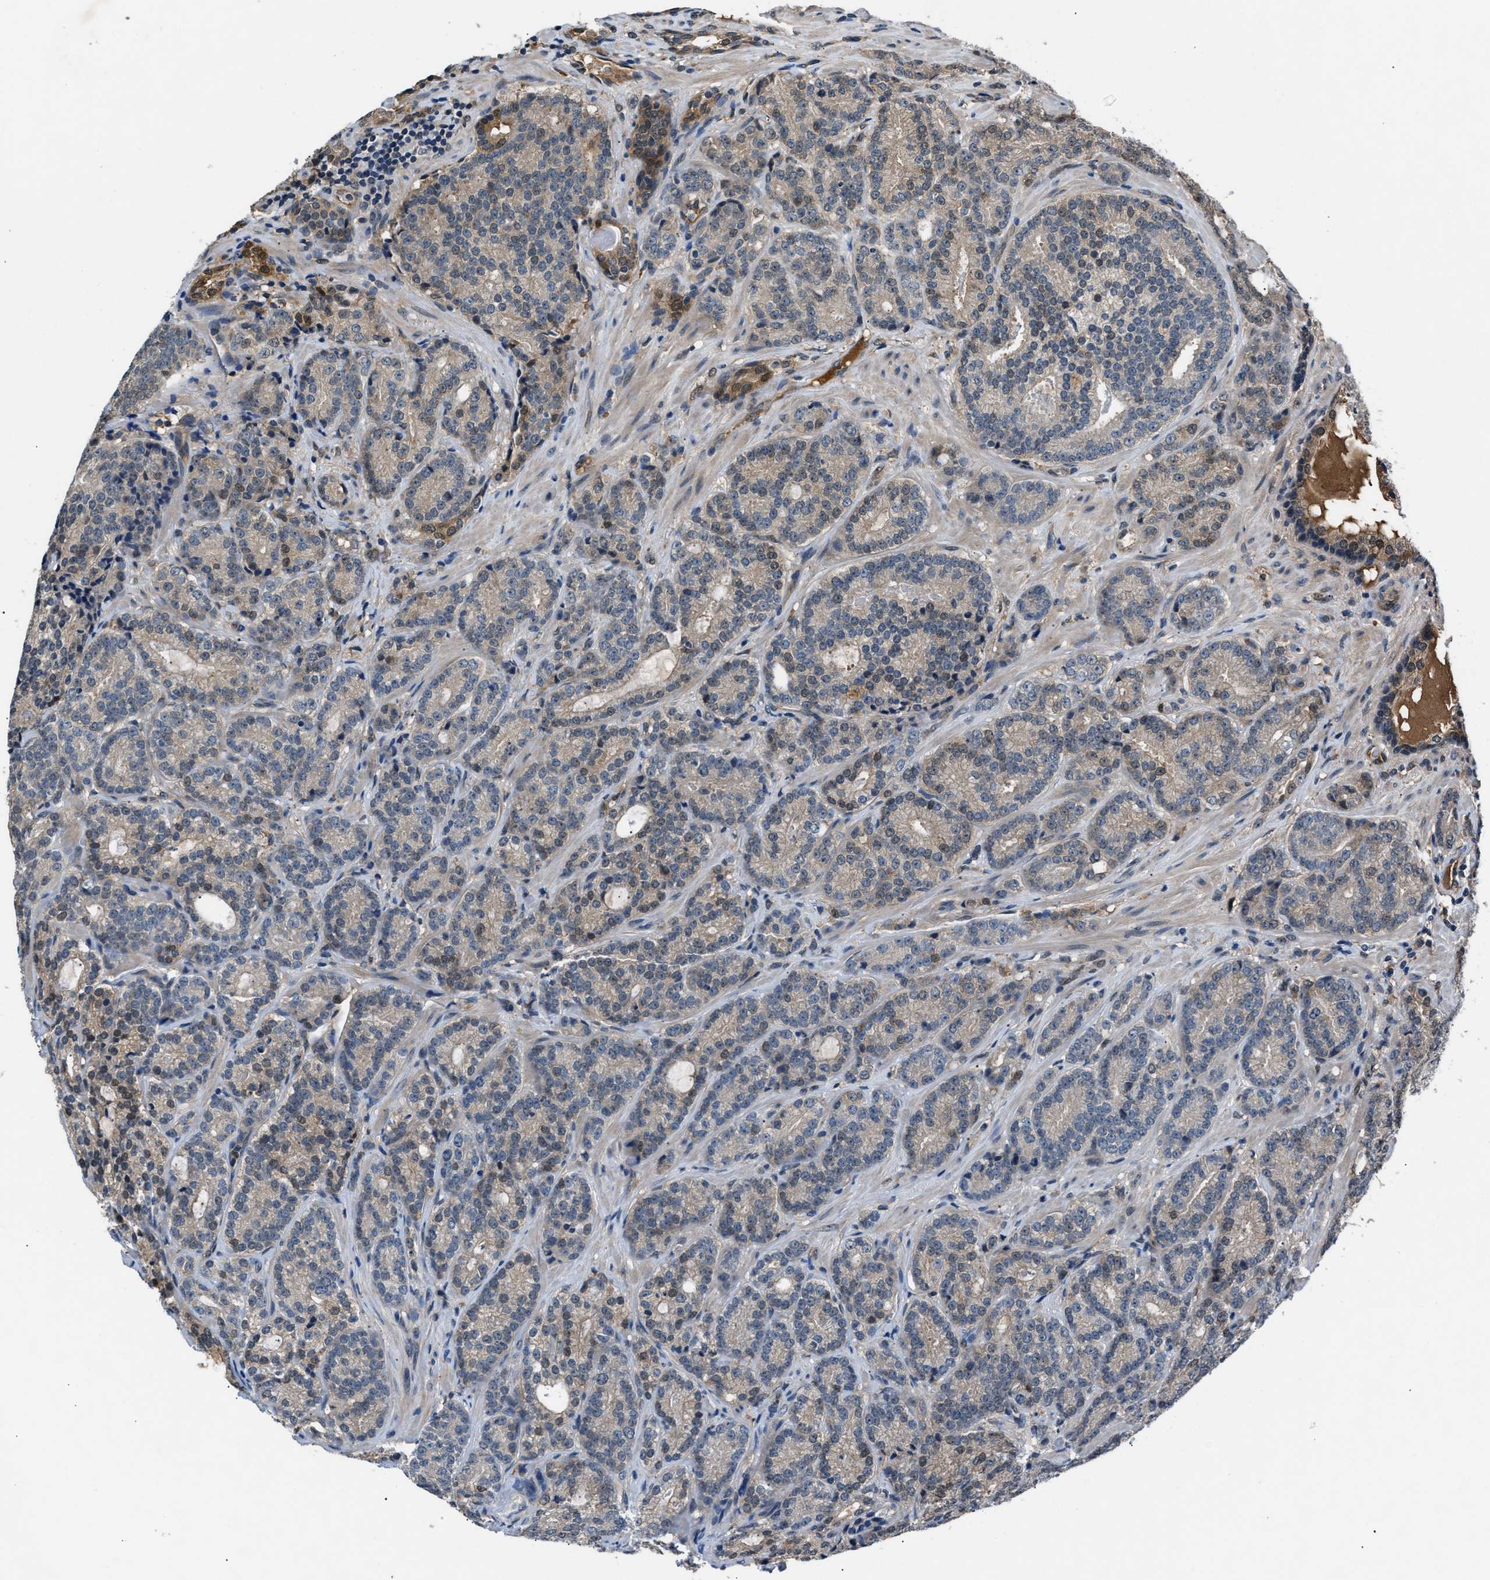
{"staining": {"intensity": "weak", "quantity": "<25%", "location": "cytoplasmic/membranous"}, "tissue": "prostate cancer", "cell_type": "Tumor cells", "image_type": "cancer", "snomed": [{"axis": "morphology", "description": "Adenocarcinoma, High grade"}, {"axis": "topography", "description": "Prostate"}], "caption": "Immunohistochemical staining of human prostate cancer exhibits no significant positivity in tumor cells.", "gene": "TP53I3", "patient": {"sex": "male", "age": 61}}